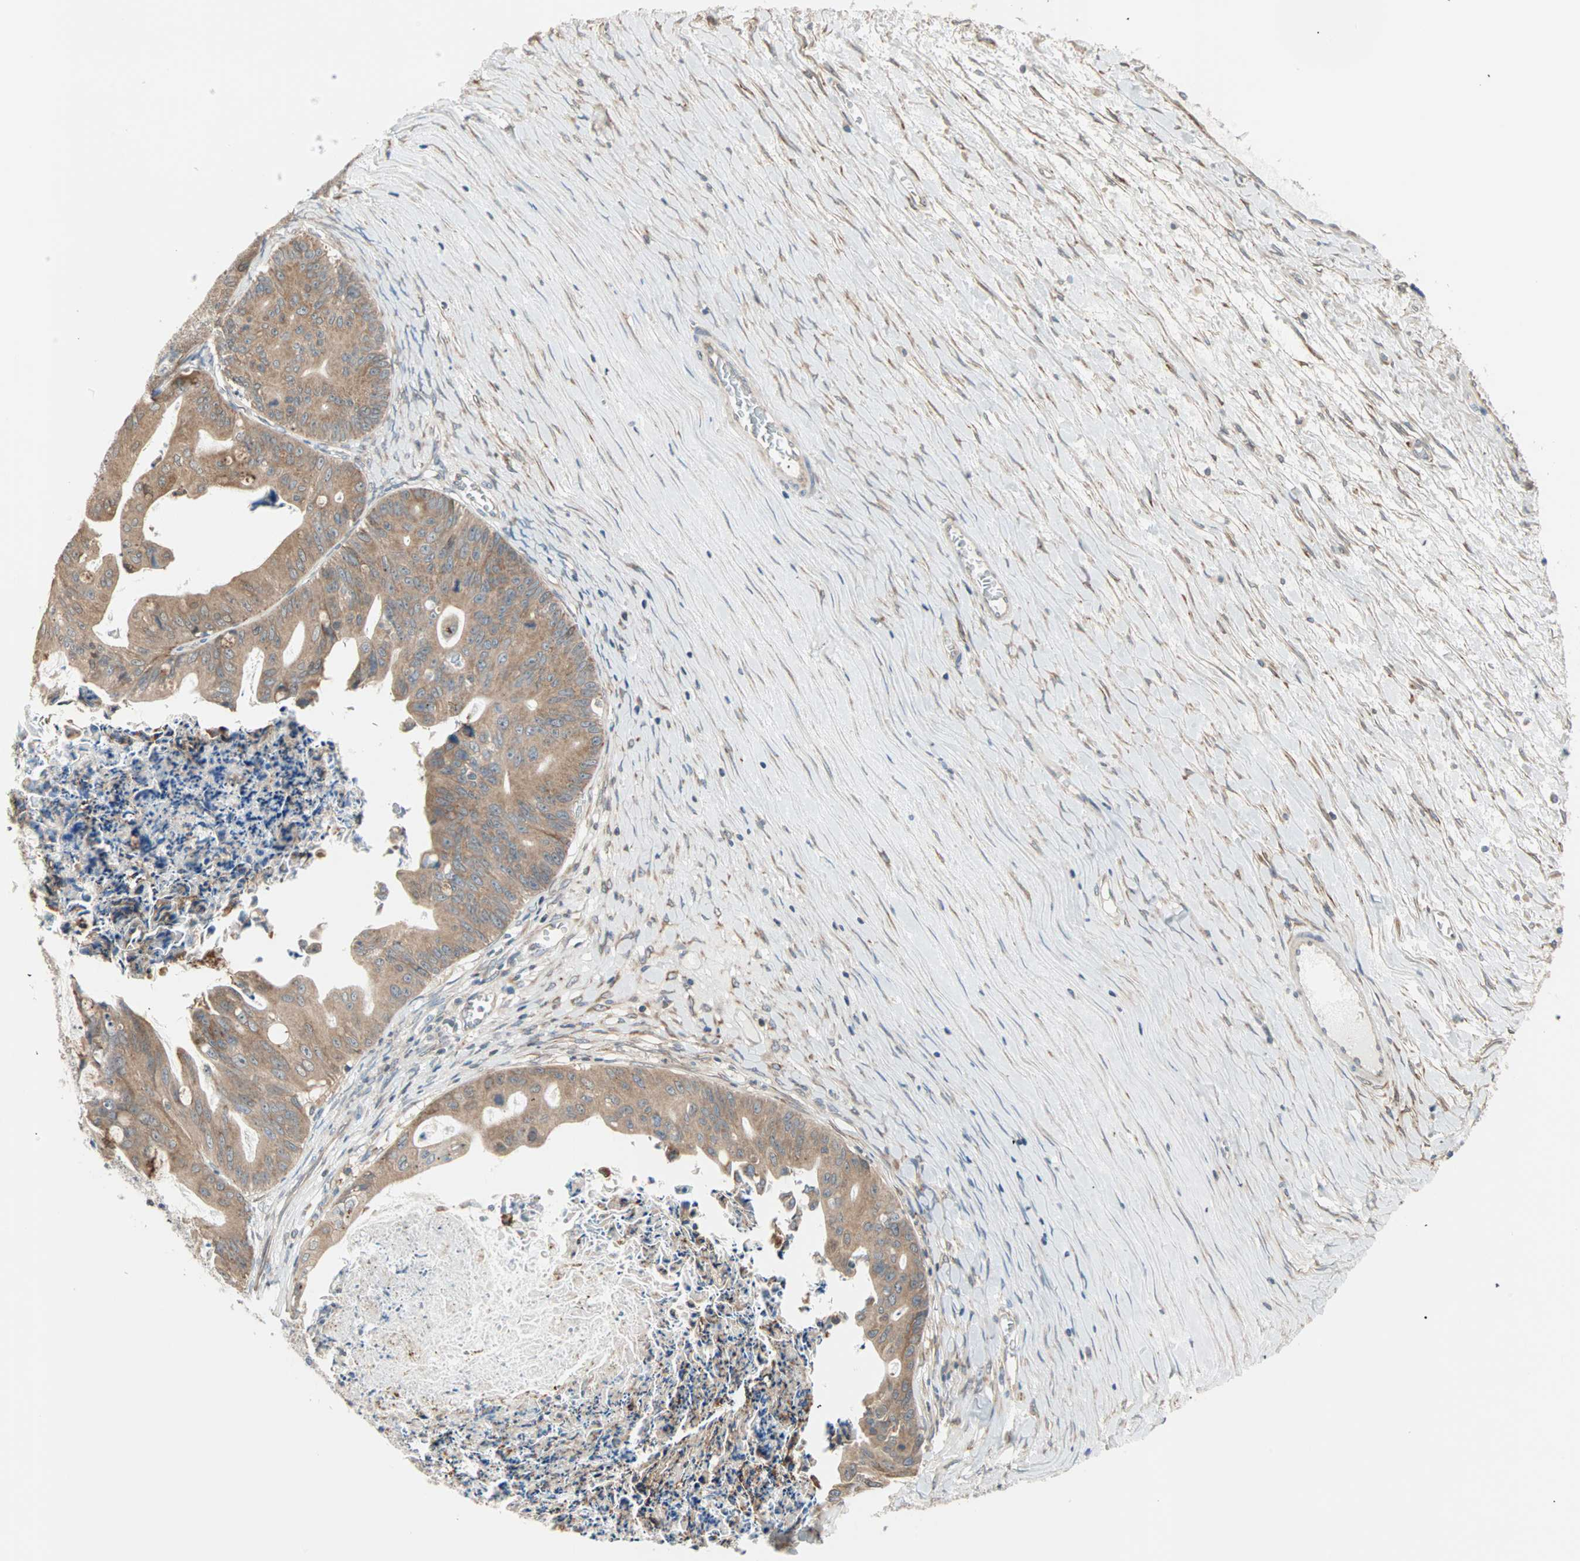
{"staining": {"intensity": "moderate", "quantity": ">75%", "location": "cytoplasmic/membranous"}, "tissue": "ovarian cancer", "cell_type": "Tumor cells", "image_type": "cancer", "snomed": [{"axis": "morphology", "description": "Cystadenocarcinoma, mucinous, NOS"}, {"axis": "topography", "description": "Ovary"}], "caption": "Moderate cytoplasmic/membranous protein positivity is identified in approximately >75% of tumor cells in ovarian cancer.", "gene": "SAR1A", "patient": {"sex": "female", "age": 37}}